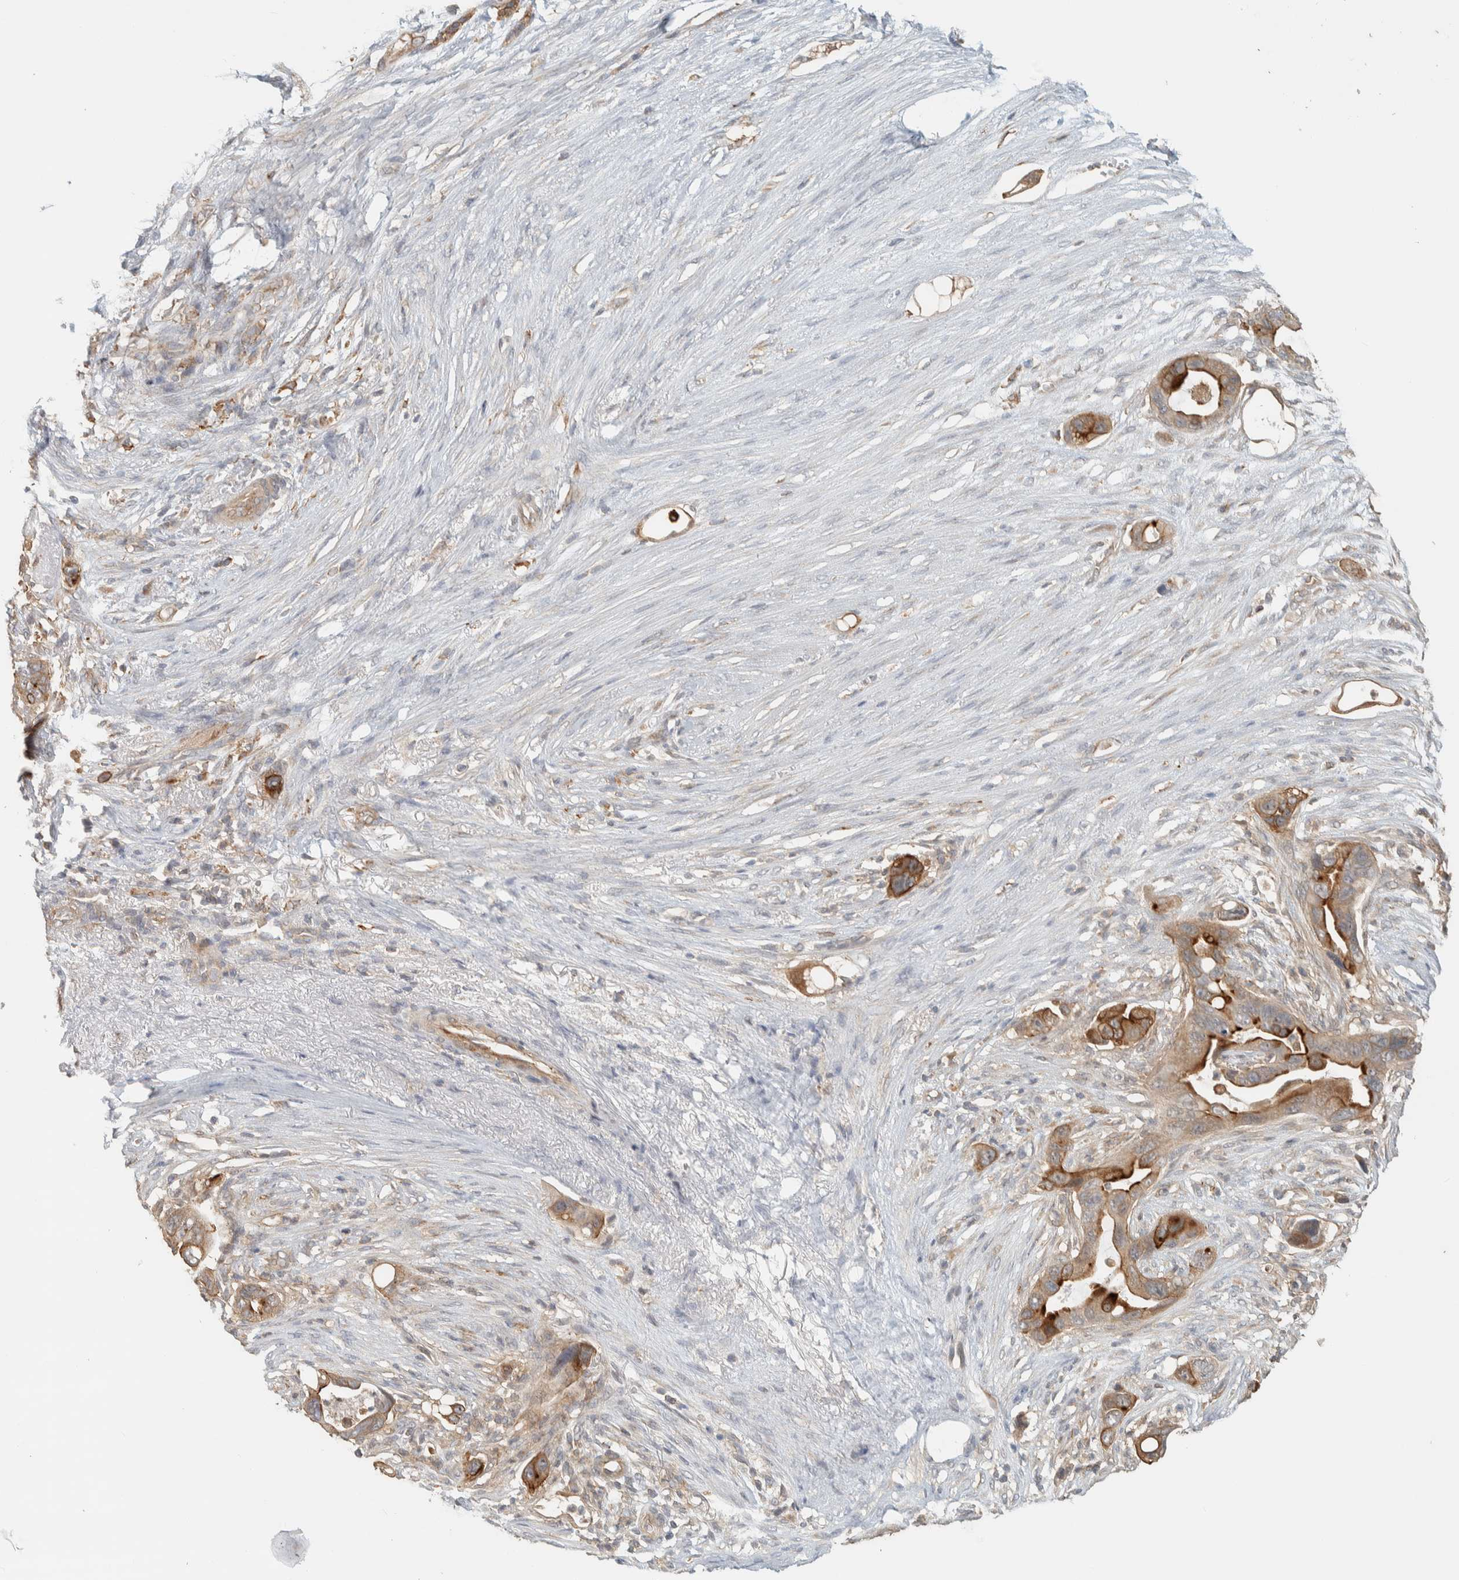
{"staining": {"intensity": "strong", "quantity": ">75%", "location": "cytoplasmic/membranous"}, "tissue": "pancreatic cancer", "cell_type": "Tumor cells", "image_type": "cancer", "snomed": [{"axis": "morphology", "description": "Adenocarcinoma, NOS"}, {"axis": "topography", "description": "Pancreas"}], "caption": "Immunohistochemistry photomicrograph of pancreatic cancer stained for a protein (brown), which shows high levels of strong cytoplasmic/membranous staining in about >75% of tumor cells.", "gene": "RAB11FIP1", "patient": {"sex": "female", "age": 72}}